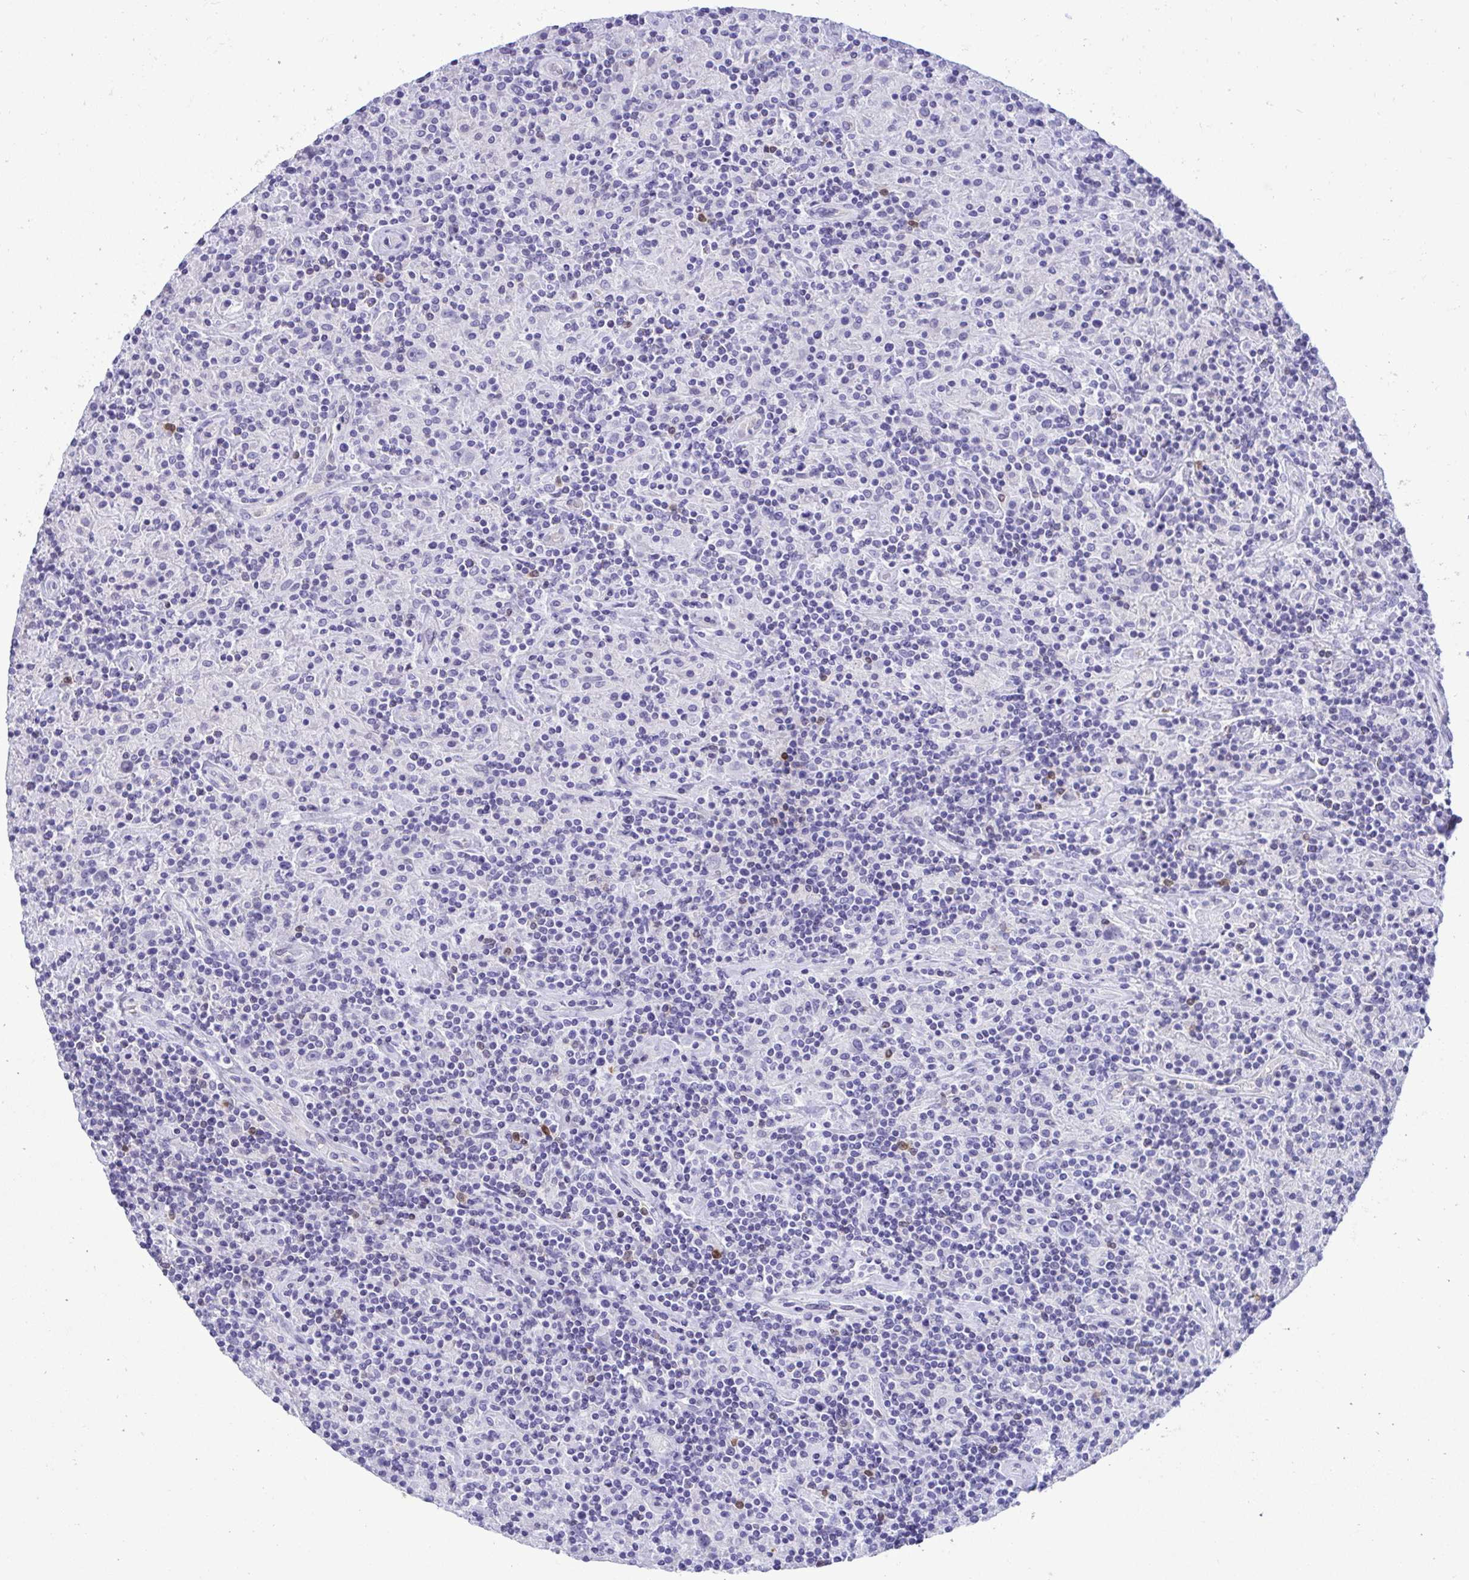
{"staining": {"intensity": "negative", "quantity": "none", "location": "none"}, "tissue": "lymphoma", "cell_type": "Tumor cells", "image_type": "cancer", "snomed": [{"axis": "morphology", "description": "Hodgkin's disease, NOS"}, {"axis": "topography", "description": "Lymph node"}], "caption": "A histopathology image of lymphoma stained for a protein demonstrates no brown staining in tumor cells.", "gene": "PGM2L1", "patient": {"sex": "male", "age": 70}}